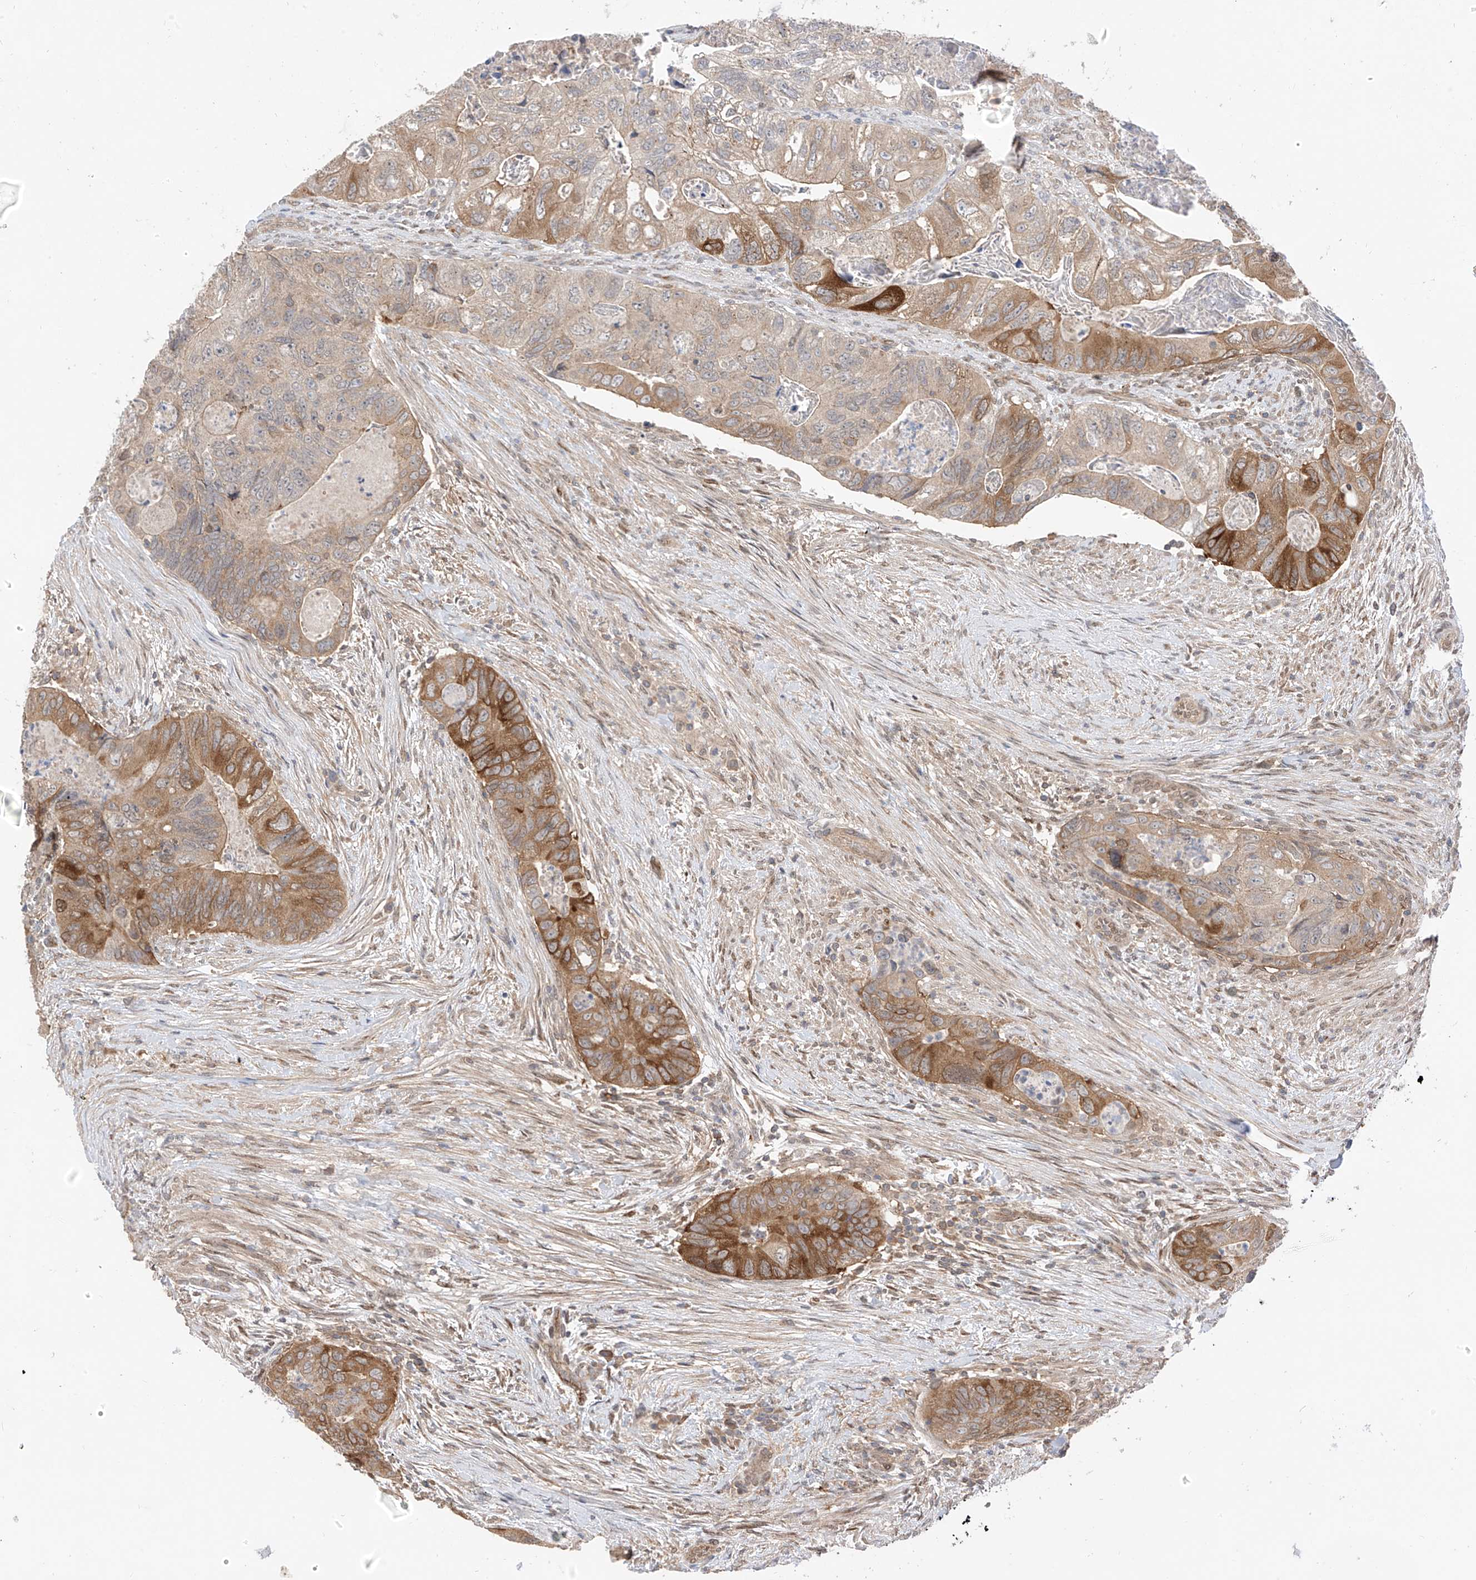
{"staining": {"intensity": "moderate", "quantity": "25%-75%", "location": "cytoplasmic/membranous"}, "tissue": "colorectal cancer", "cell_type": "Tumor cells", "image_type": "cancer", "snomed": [{"axis": "morphology", "description": "Adenocarcinoma, NOS"}, {"axis": "topography", "description": "Rectum"}], "caption": "Immunohistochemical staining of colorectal cancer (adenocarcinoma) demonstrates moderate cytoplasmic/membranous protein staining in approximately 25%-75% of tumor cells.", "gene": "MRTFA", "patient": {"sex": "male", "age": 63}}